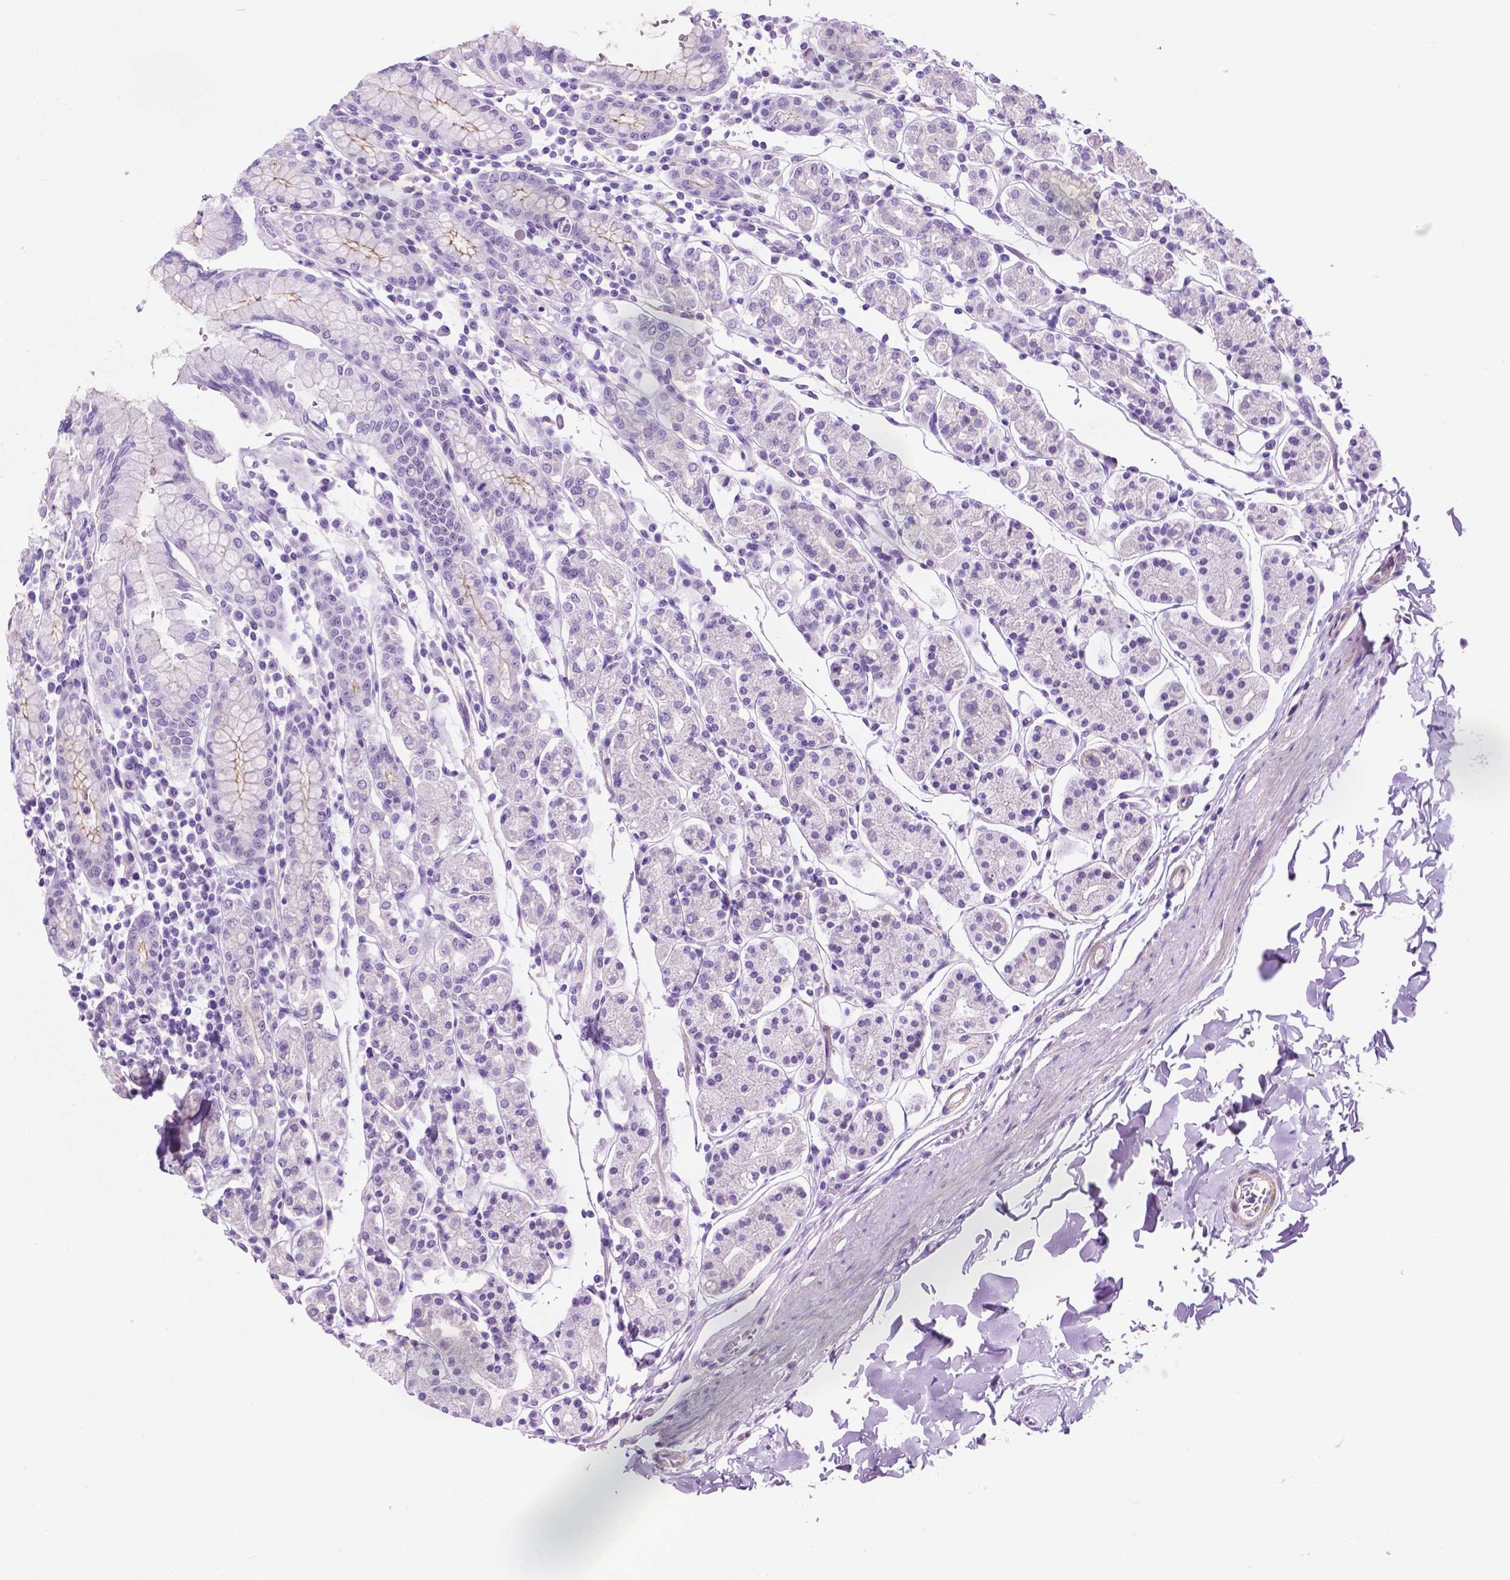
{"staining": {"intensity": "negative", "quantity": "none", "location": "none"}, "tissue": "stomach", "cell_type": "Glandular cells", "image_type": "normal", "snomed": [{"axis": "morphology", "description": "Normal tissue, NOS"}, {"axis": "topography", "description": "Stomach, upper"}, {"axis": "topography", "description": "Stomach"}], "caption": "Image shows no significant protein staining in glandular cells of normal stomach. (DAB immunohistochemistry (IHC) visualized using brightfield microscopy, high magnification).", "gene": "ACY3", "patient": {"sex": "male", "age": 62}}